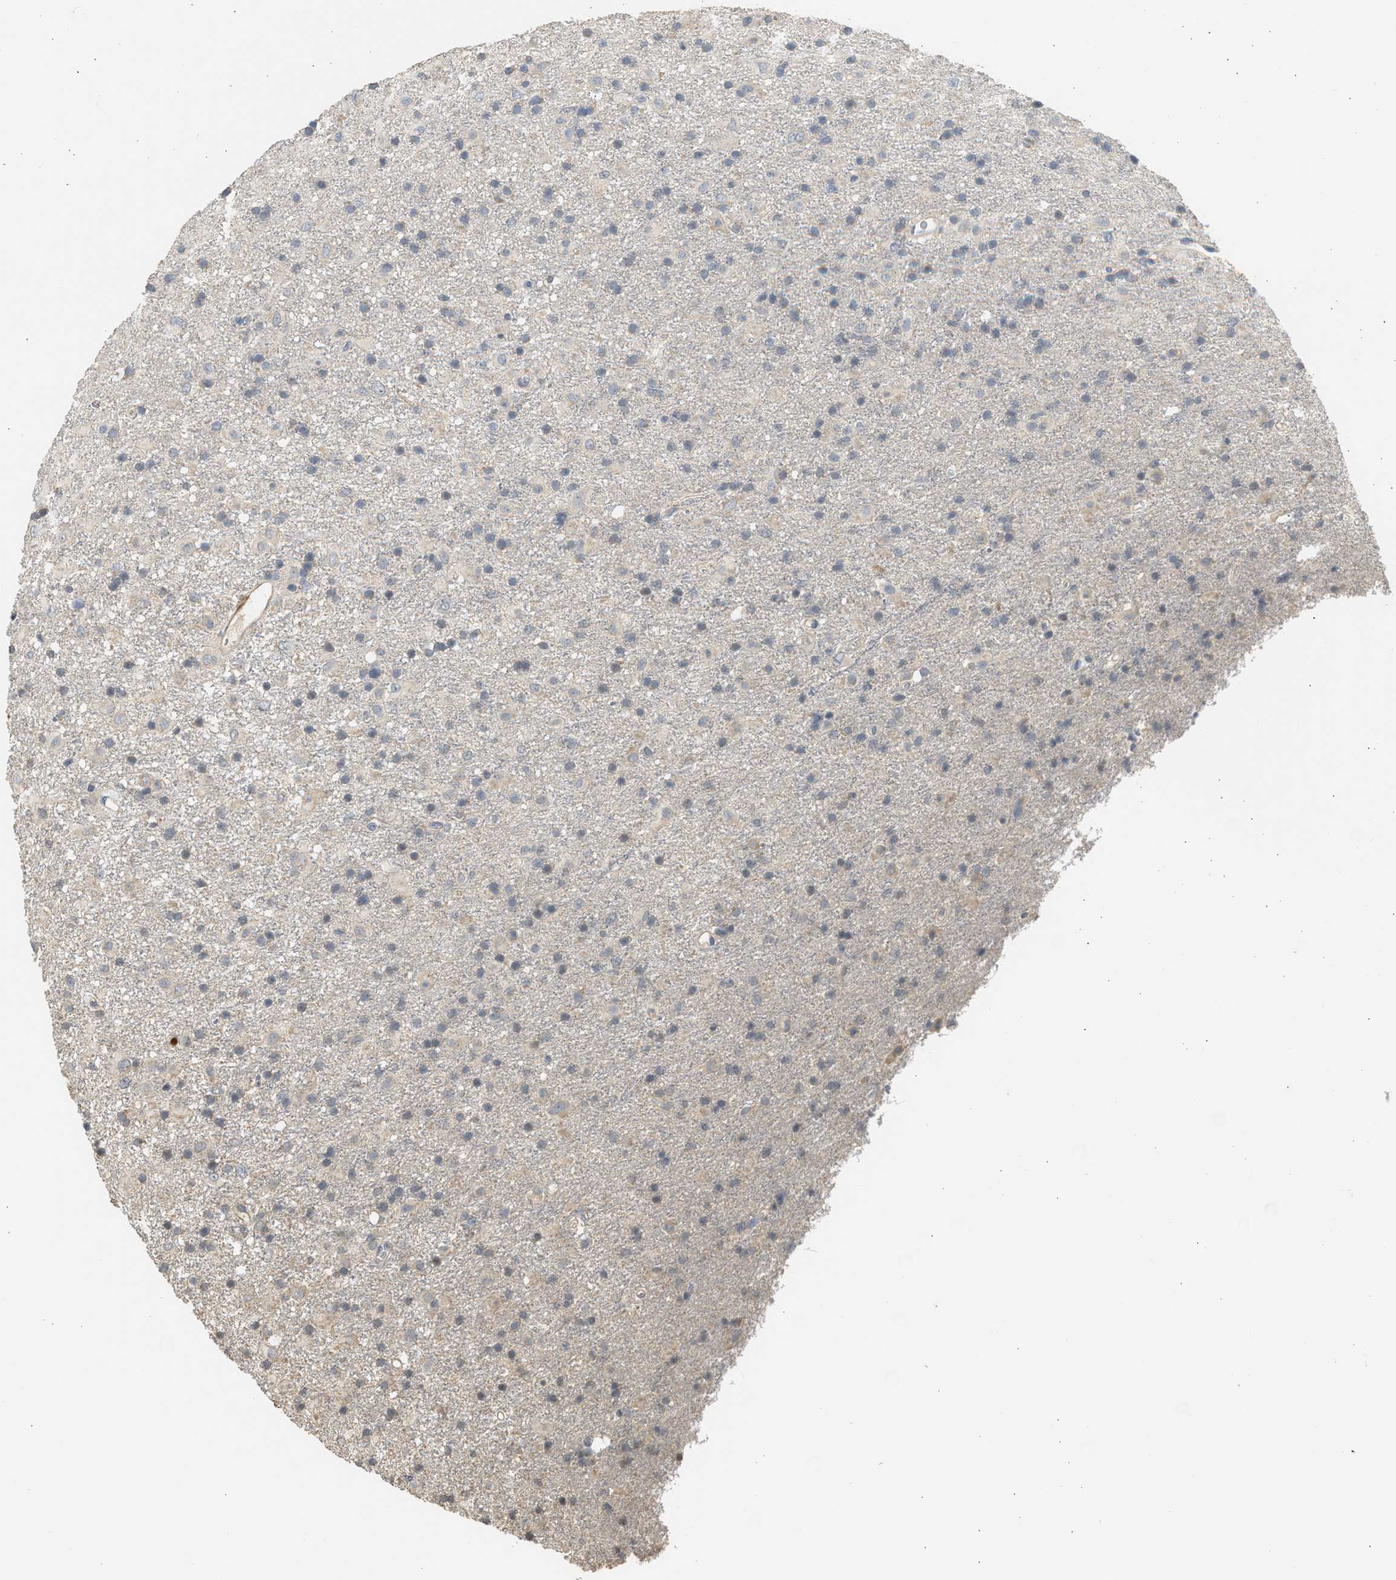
{"staining": {"intensity": "negative", "quantity": "none", "location": "none"}, "tissue": "glioma", "cell_type": "Tumor cells", "image_type": "cancer", "snomed": [{"axis": "morphology", "description": "Glioma, malignant, Low grade"}, {"axis": "topography", "description": "Brain"}], "caption": "This is an immunohistochemistry (IHC) micrograph of human malignant glioma (low-grade). There is no positivity in tumor cells.", "gene": "SULT2A1", "patient": {"sex": "male", "age": 65}}